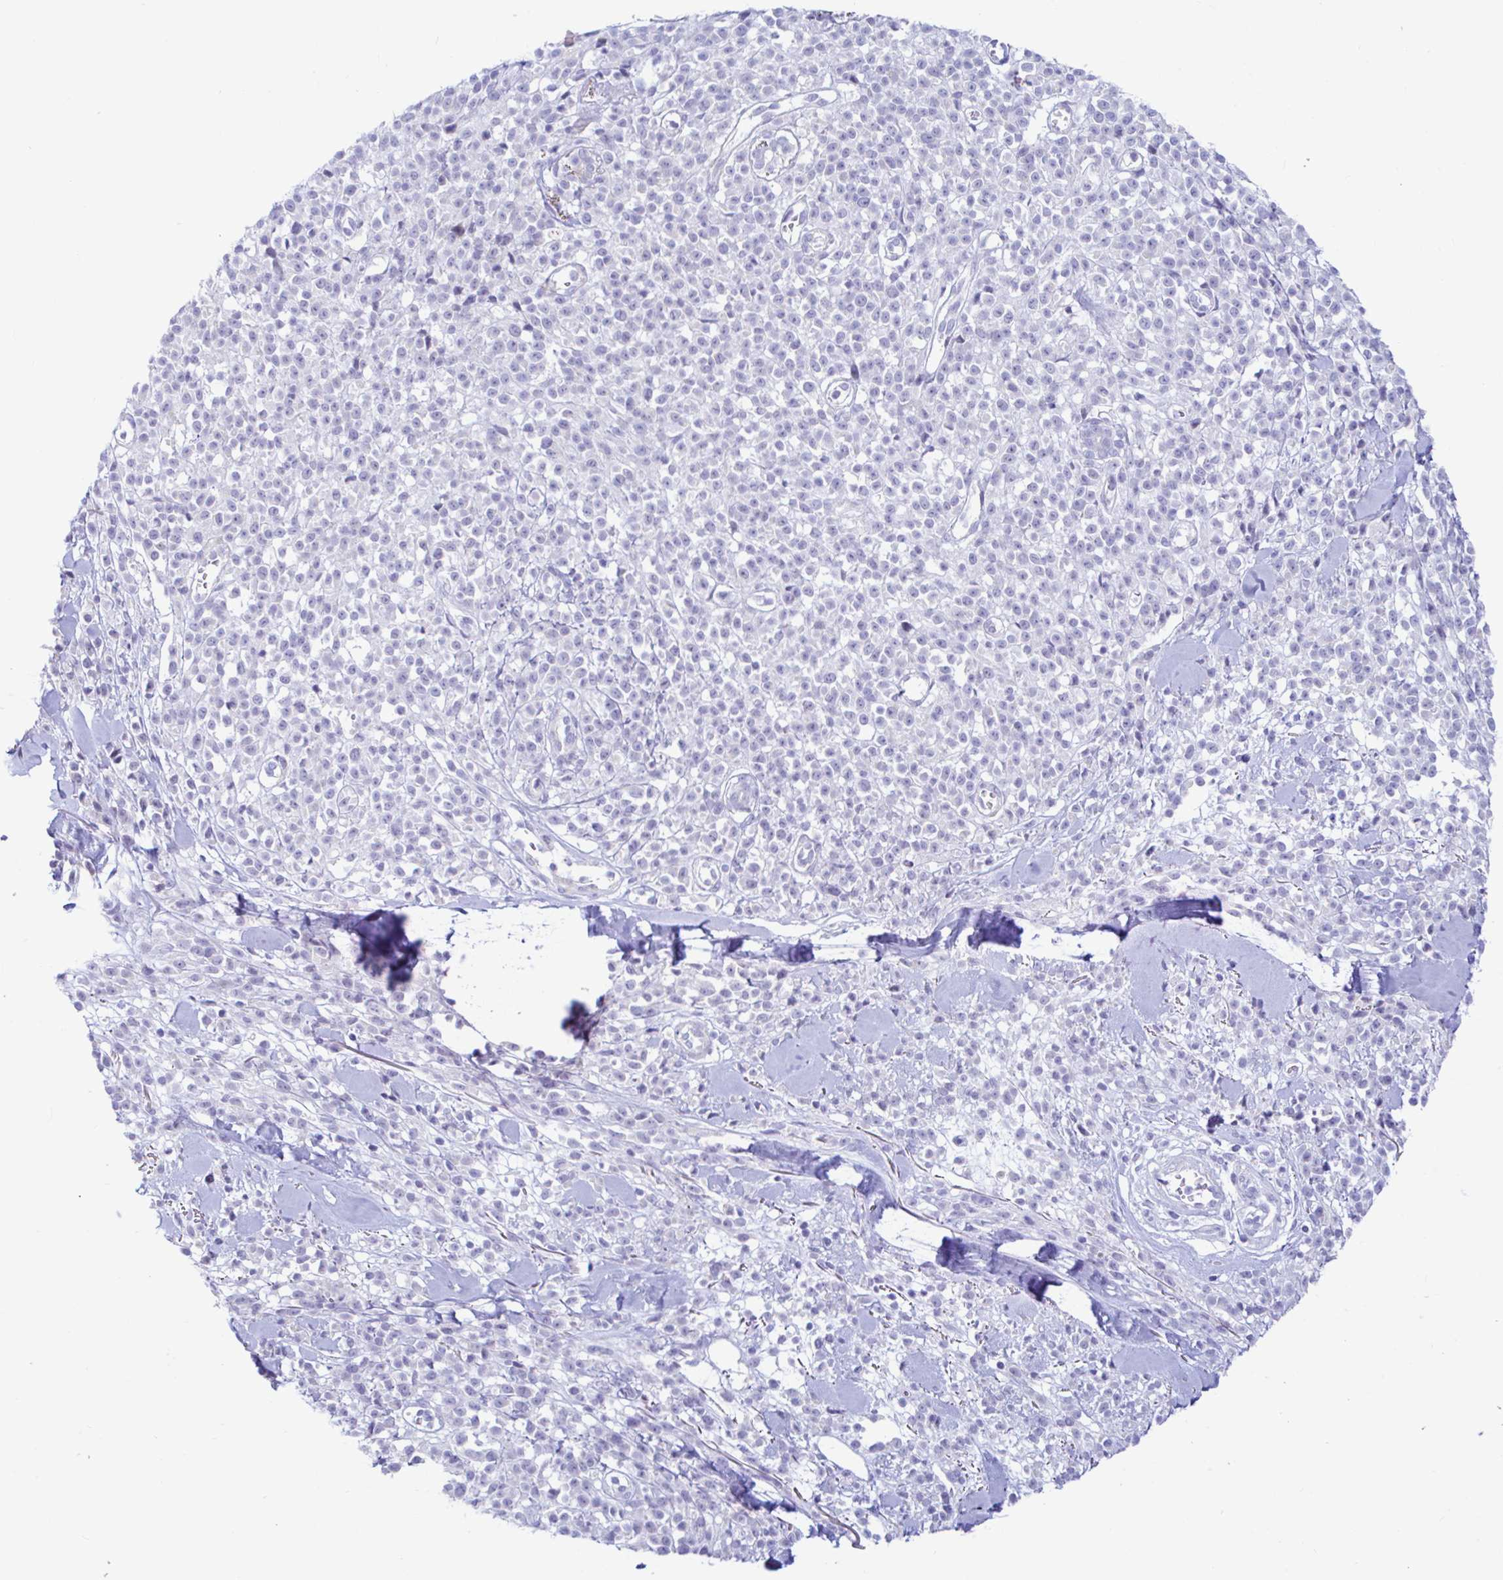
{"staining": {"intensity": "negative", "quantity": "none", "location": "none"}, "tissue": "melanoma", "cell_type": "Tumor cells", "image_type": "cancer", "snomed": [{"axis": "morphology", "description": "Malignant melanoma, NOS"}, {"axis": "topography", "description": "Skin"}, {"axis": "topography", "description": "Skin of trunk"}], "caption": "High power microscopy photomicrograph of an immunohistochemistry image of melanoma, revealing no significant expression in tumor cells.", "gene": "NBPF3", "patient": {"sex": "male", "age": 74}}